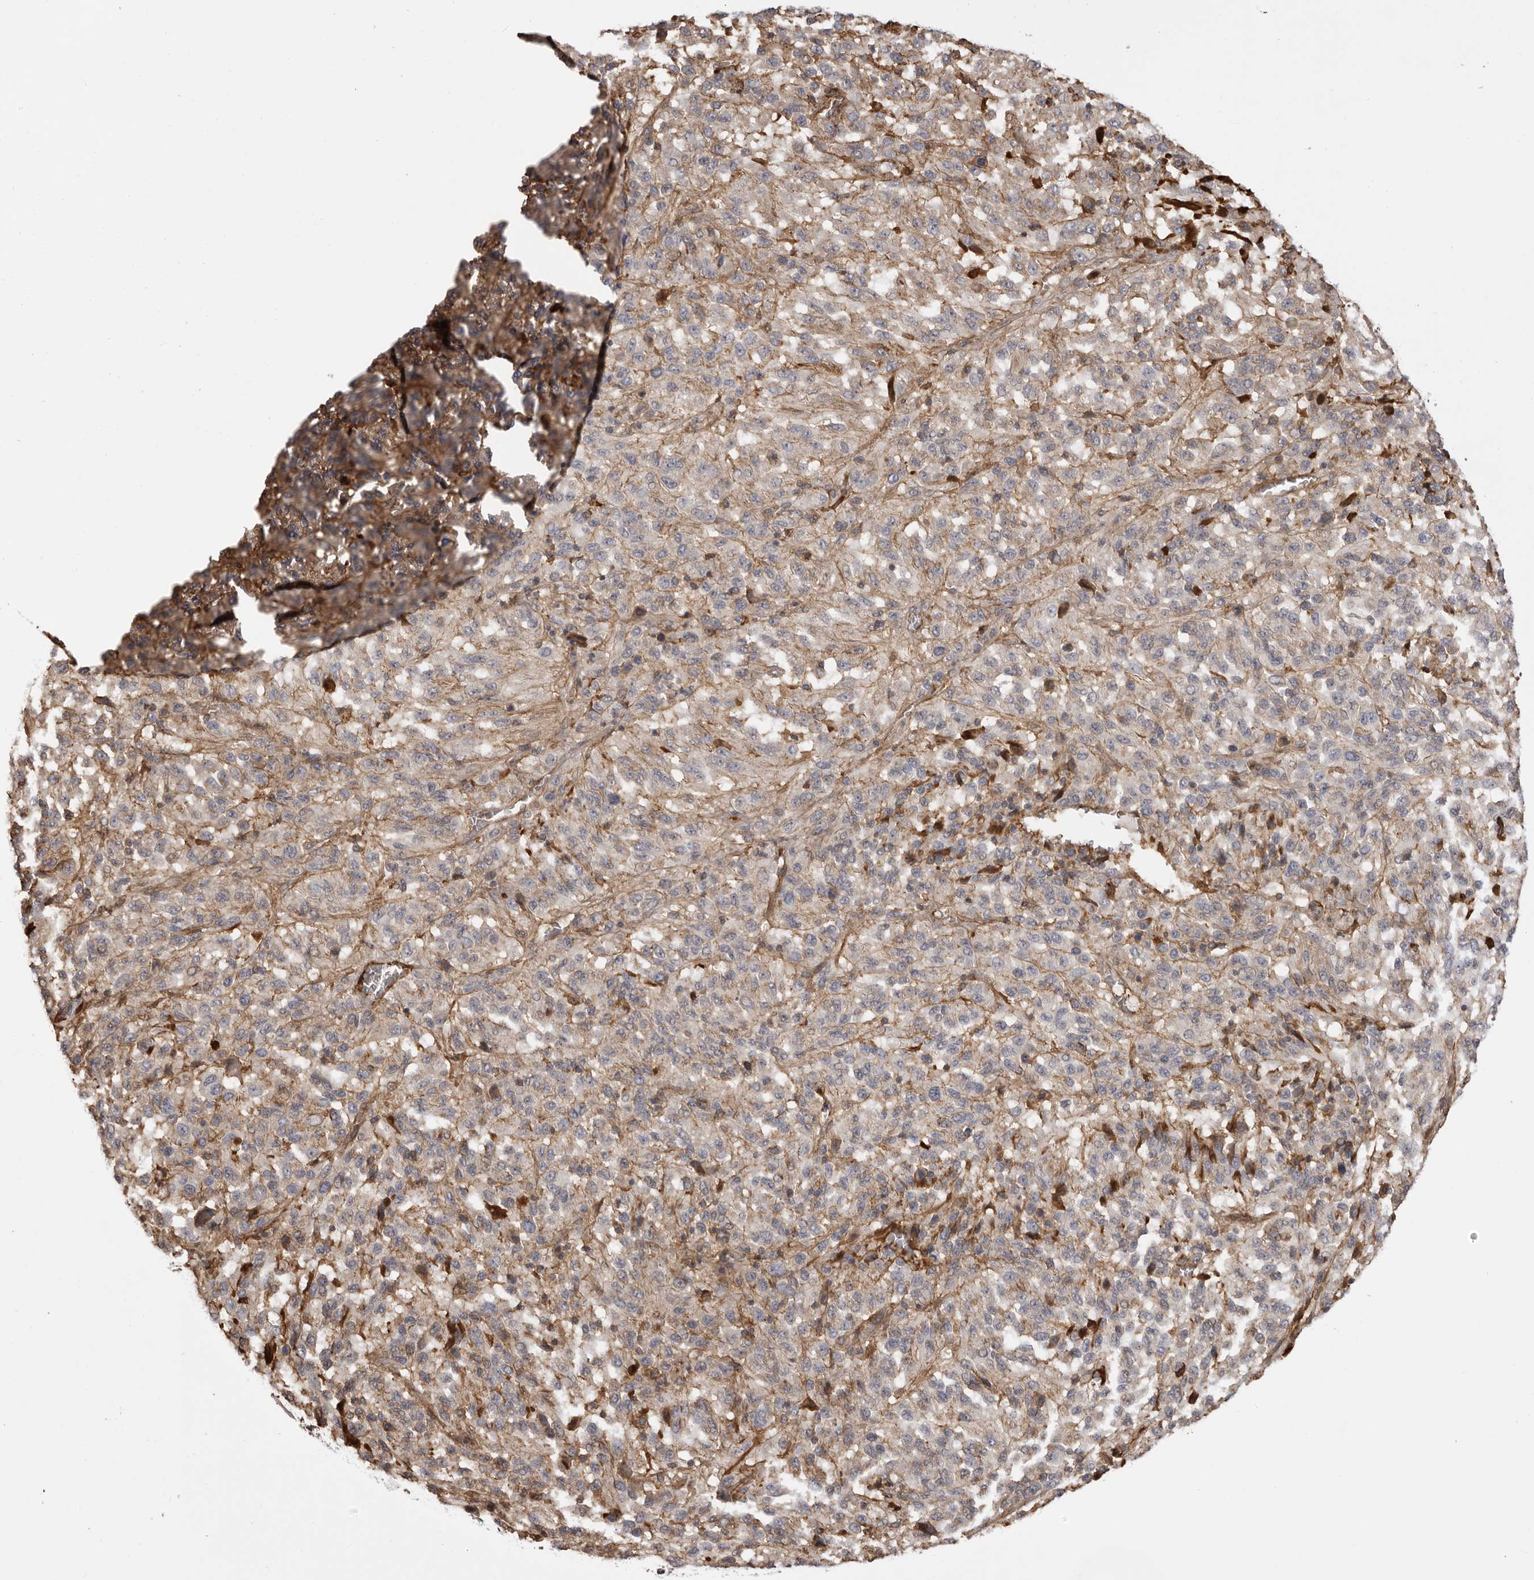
{"staining": {"intensity": "weak", "quantity": "<25%", "location": "cytoplasmic/membranous"}, "tissue": "melanoma", "cell_type": "Tumor cells", "image_type": "cancer", "snomed": [{"axis": "morphology", "description": "Malignant melanoma, Metastatic site"}, {"axis": "topography", "description": "Lung"}], "caption": "IHC histopathology image of human melanoma stained for a protein (brown), which reveals no staining in tumor cells. Nuclei are stained in blue.", "gene": "PLEKHF2", "patient": {"sex": "male", "age": 64}}